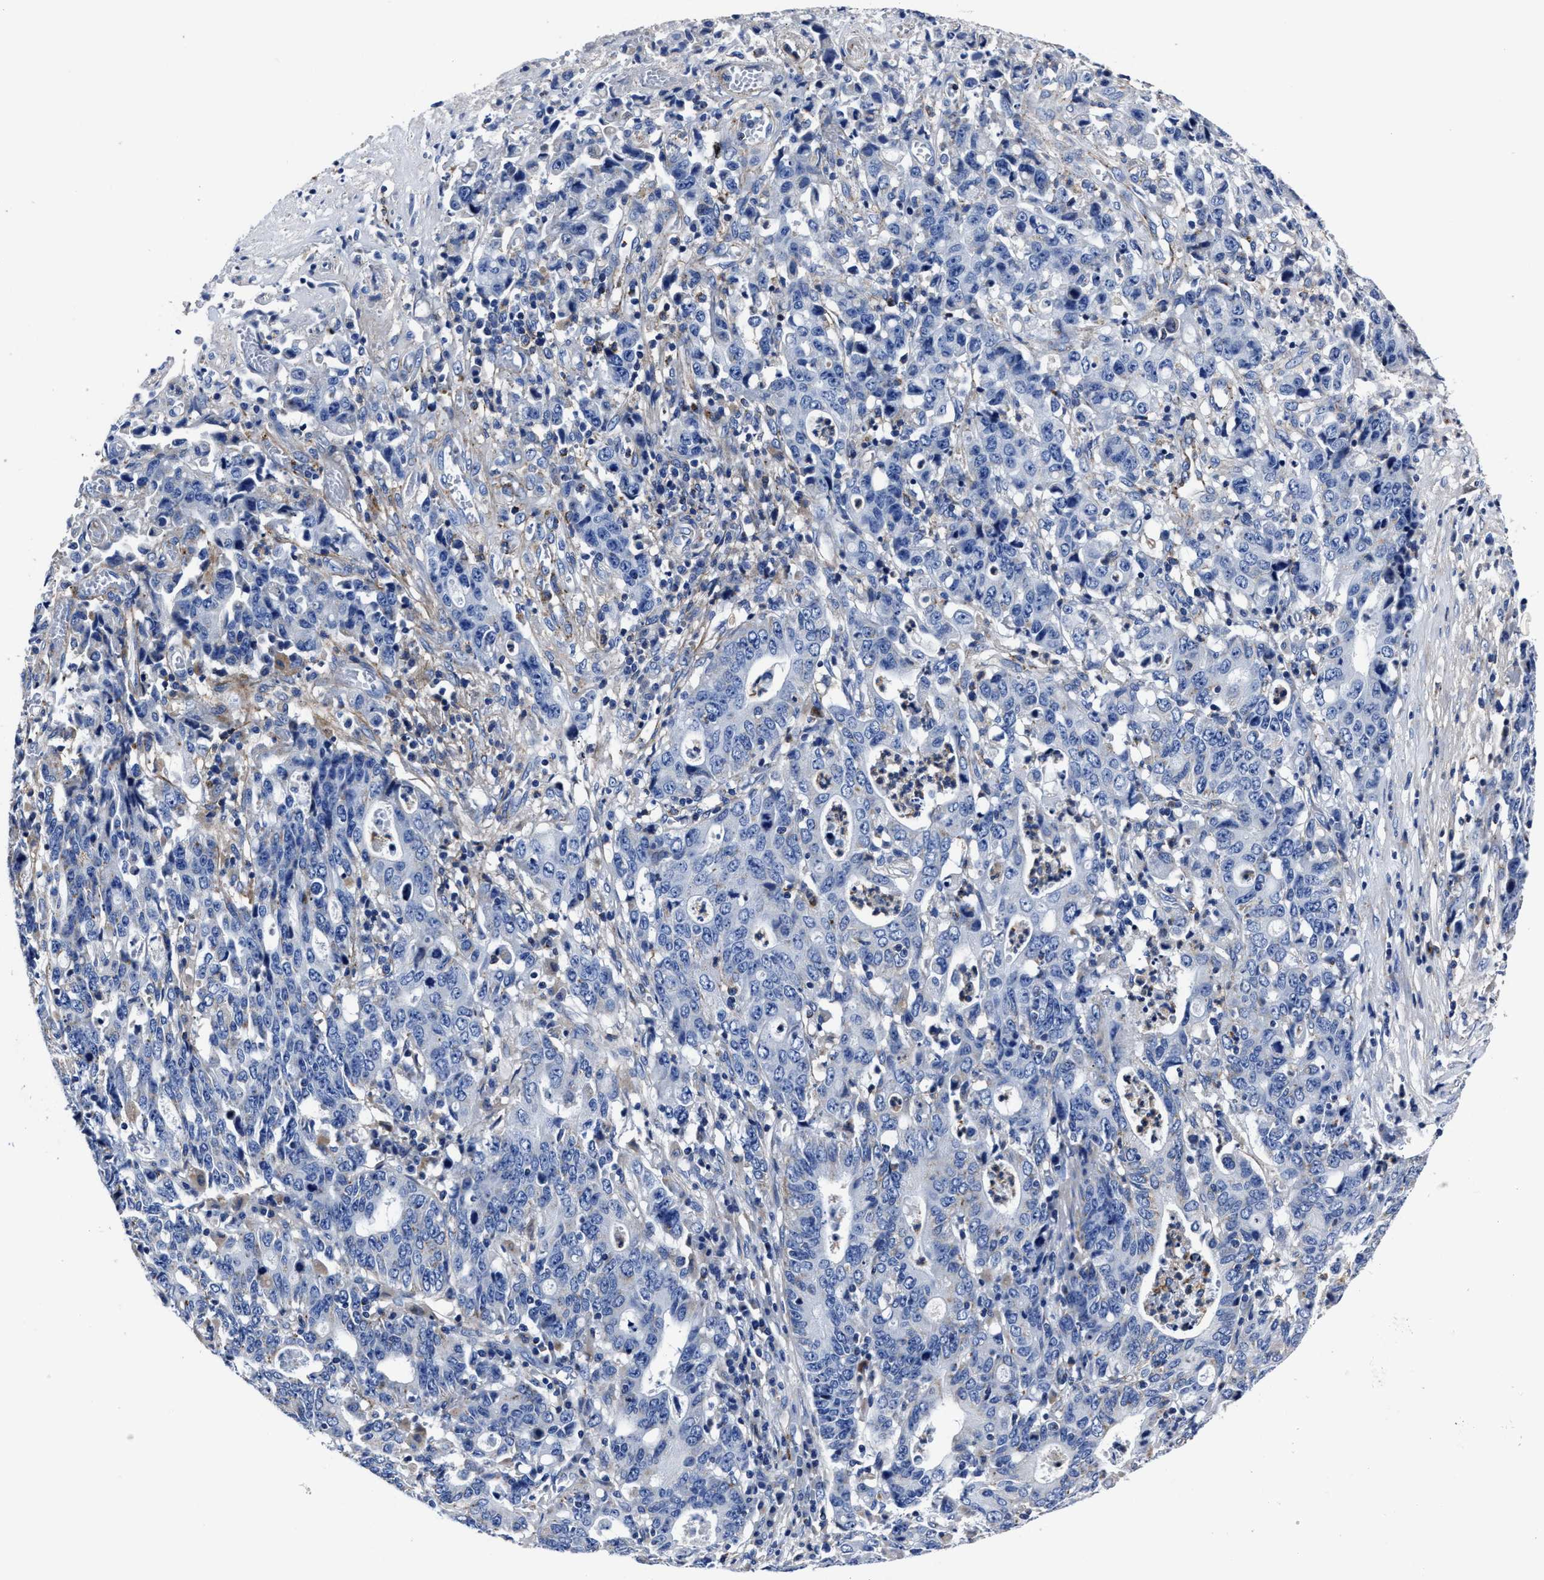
{"staining": {"intensity": "negative", "quantity": "none", "location": "none"}, "tissue": "stomach cancer", "cell_type": "Tumor cells", "image_type": "cancer", "snomed": [{"axis": "morphology", "description": "Adenocarcinoma, NOS"}, {"axis": "topography", "description": "Stomach, upper"}], "caption": "Tumor cells show no significant protein staining in stomach adenocarcinoma. (DAB (3,3'-diaminobenzidine) immunohistochemistry with hematoxylin counter stain).", "gene": "LAMTOR4", "patient": {"sex": "male", "age": 69}}